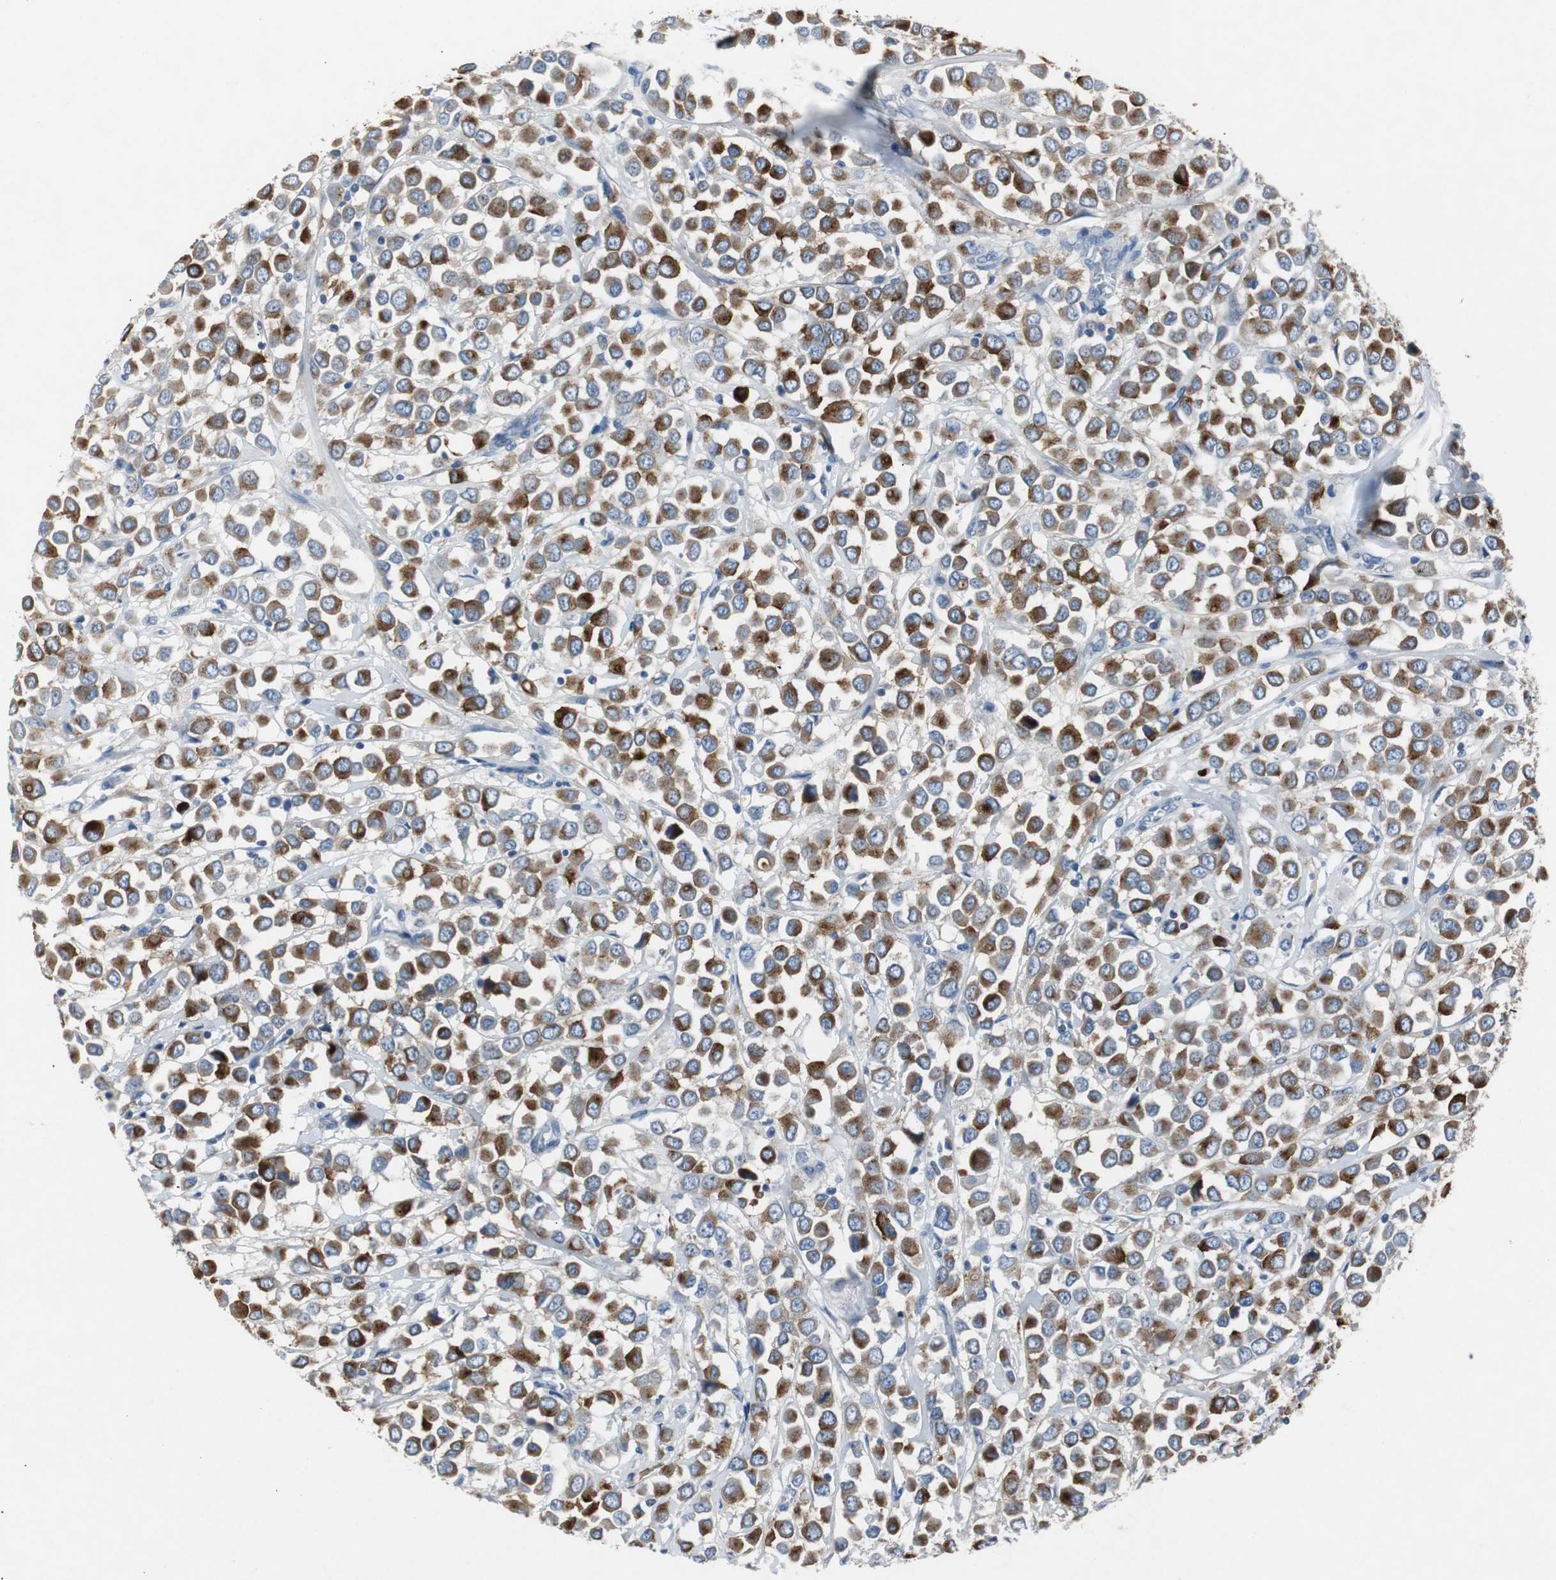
{"staining": {"intensity": "strong", "quantity": ">75%", "location": "cytoplasmic/membranous"}, "tissue": "breast cancer", "cell_type": "Tumor cells", "image_type": "cancer", "snomed": [{"axis": "morphology", "description": "Duct carcinoma"}, {"axis": "topography", "description": "Breast"}], "caption": "This photomicrograph reveals IHC staining of breast cancer, with high strong cytoplasmic/membranous positivity in about >75% of tumor cells.", "gene": "LRP2", "patient": {"sex": "female", "age": 61}}